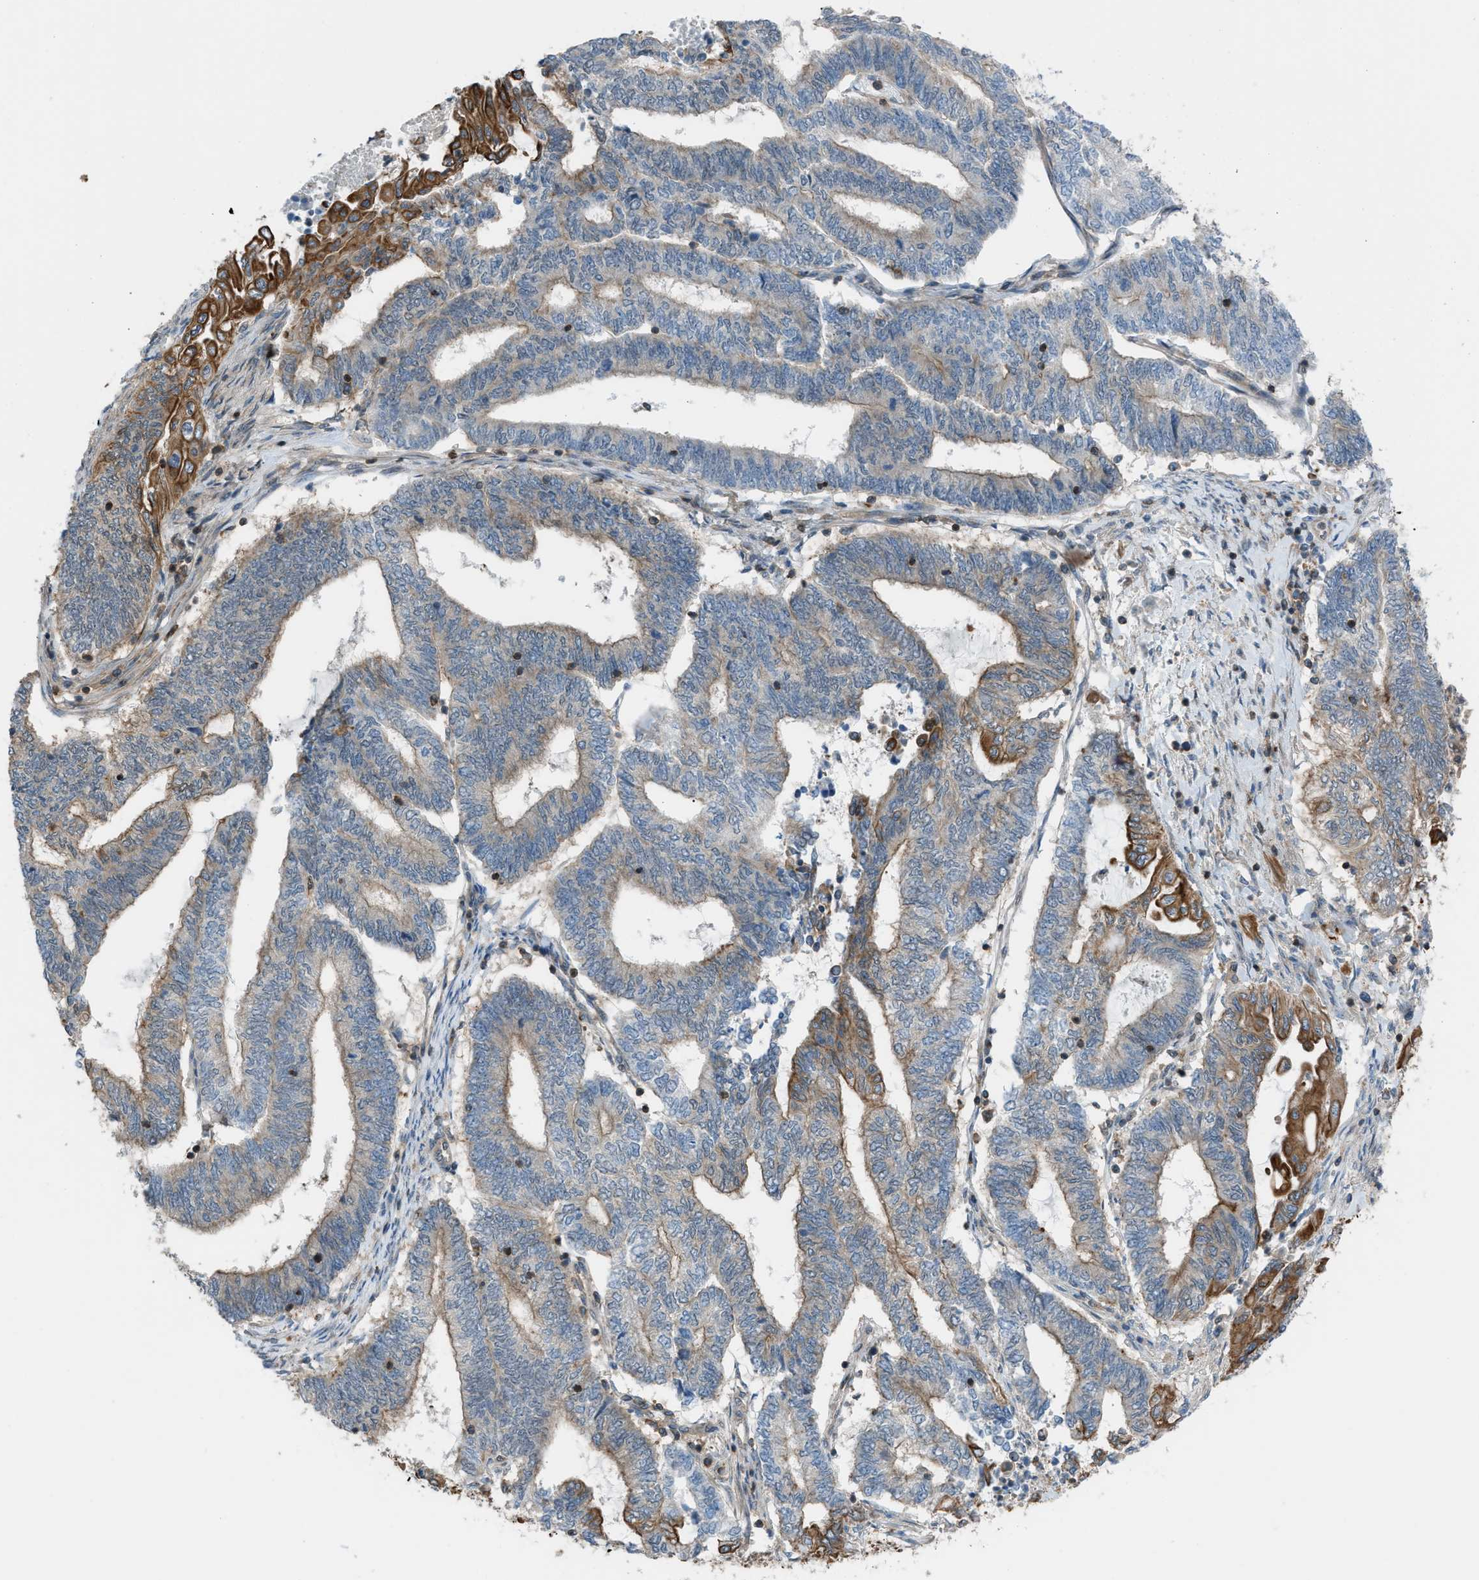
{"staining": {"intensity": "strong", "quantity": "<25%", "location": "cytoplasmic/membranous"}, "tissue": "endometrial cancer", "cell_type": "Tumor cells", "image_type": "cancer", "snomed": [{"axis": "morphology", "description": "Adenocarcinoma, NOS"}, {"axis": "topography", "description": "Uterus"}, {"axis": "topography", "description": "Endometrium"}], "caption": "The immunohistochemical stain highlights strong cytoplasmic/membranous staining in tumor cells of endometrial cancer tissue. The staining was performed using DAB (3,3'-diaminobenzidine), with brown indicating positive protein expression. Nuclei are stained blue with hematoxylin.", "gene": "DYRK1A", "patient": {"sex": "female", "age": 70}}